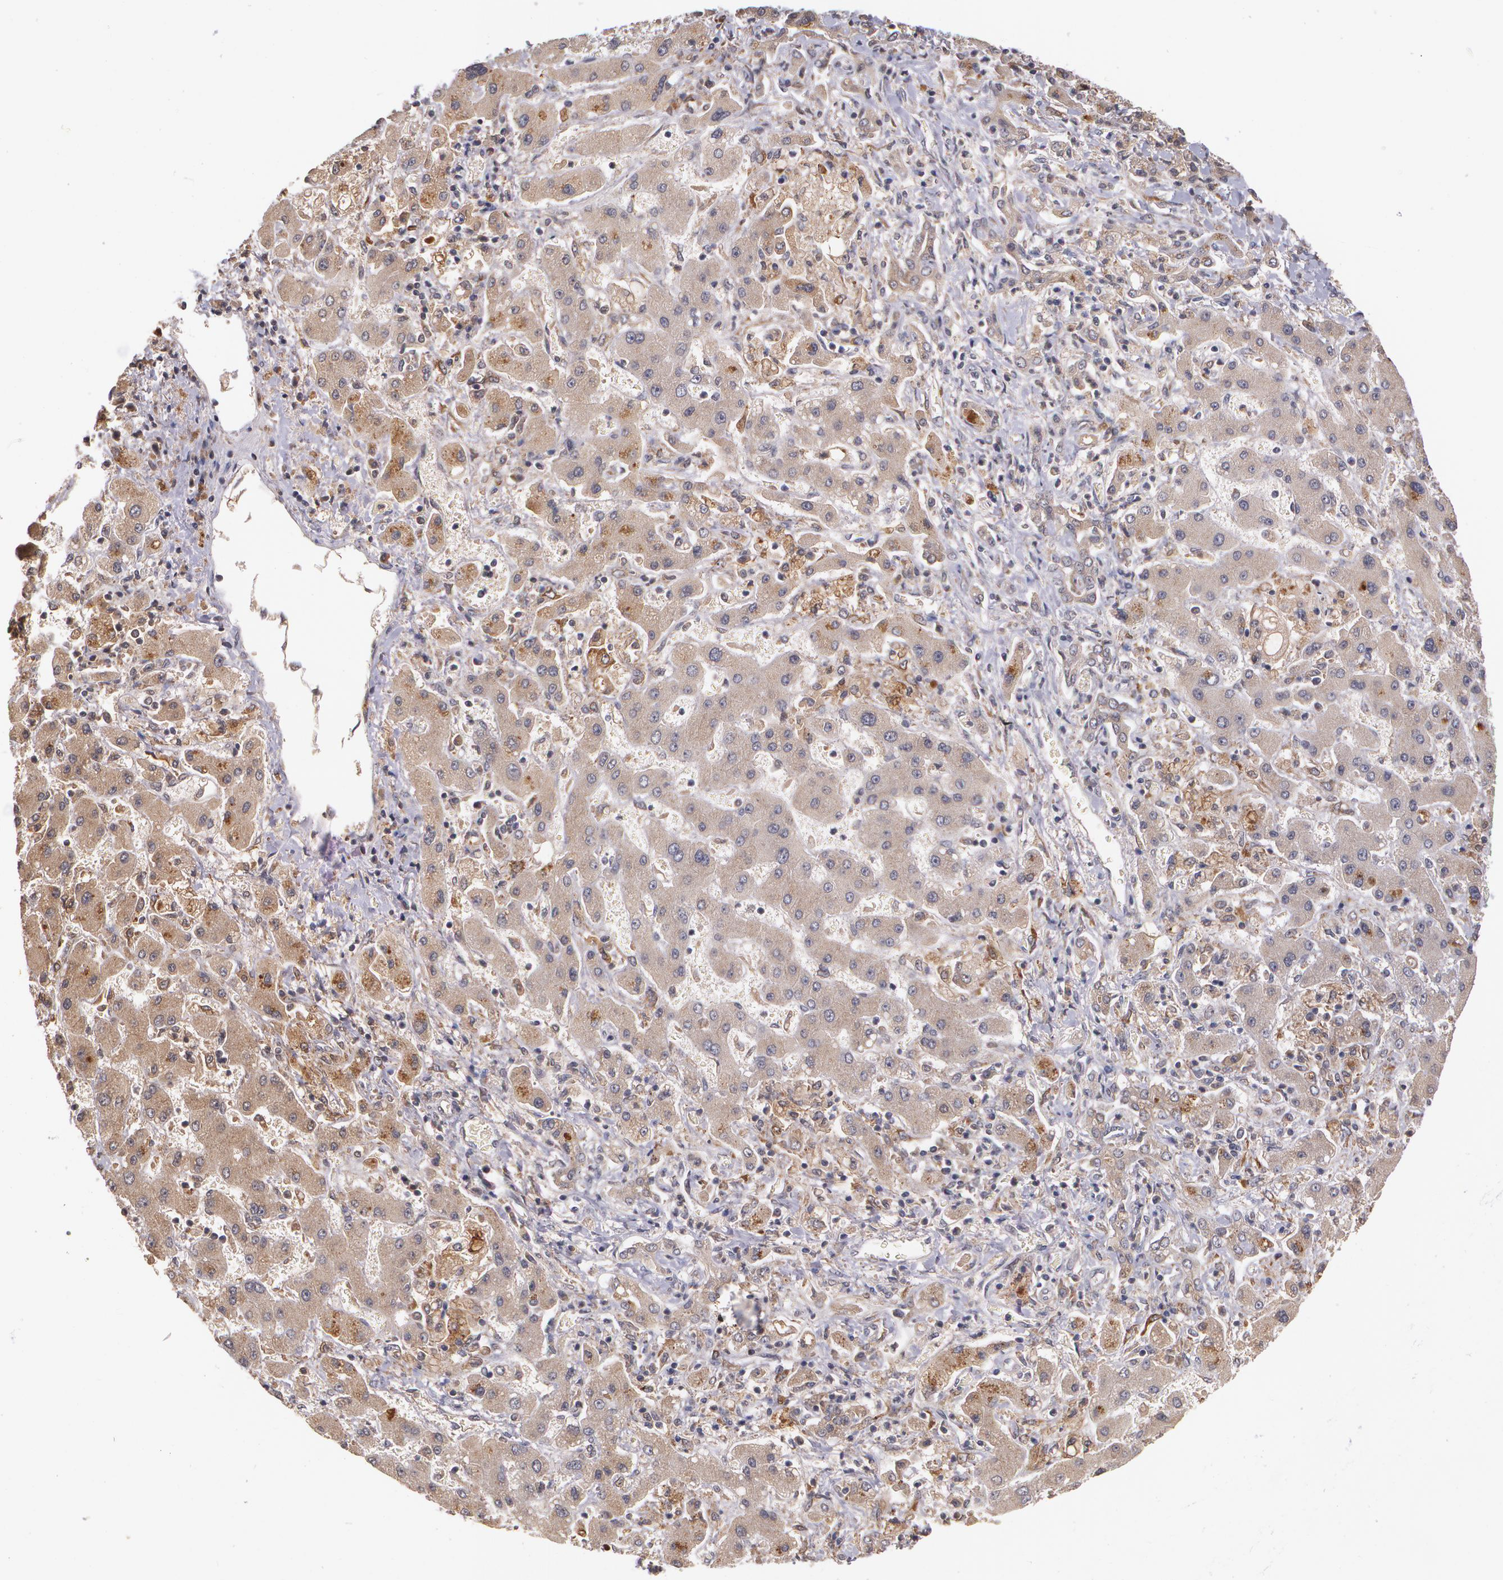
{"staining": {"intensity": "moderate", "quantity": "25%-75%", "location": "cytoplasmic/membranous"}, "tissue": "liver cancer", "cell_type": "Tumor cells", "image_type": "cancer", "snomed": [{"axis": "morphology", "description": "Cholangiocarcinoma"}, {"axis": "topography", "description": "Liver"}], "caption": "Protein staining of cholangiocarcinoma (liver) tissue demonstrates moderate cytoplasmic/membranous staining in about 25%-75% of tumor cells.", "gene": "IFNGR2", "patient": {"sex": "male", "age": 50}}